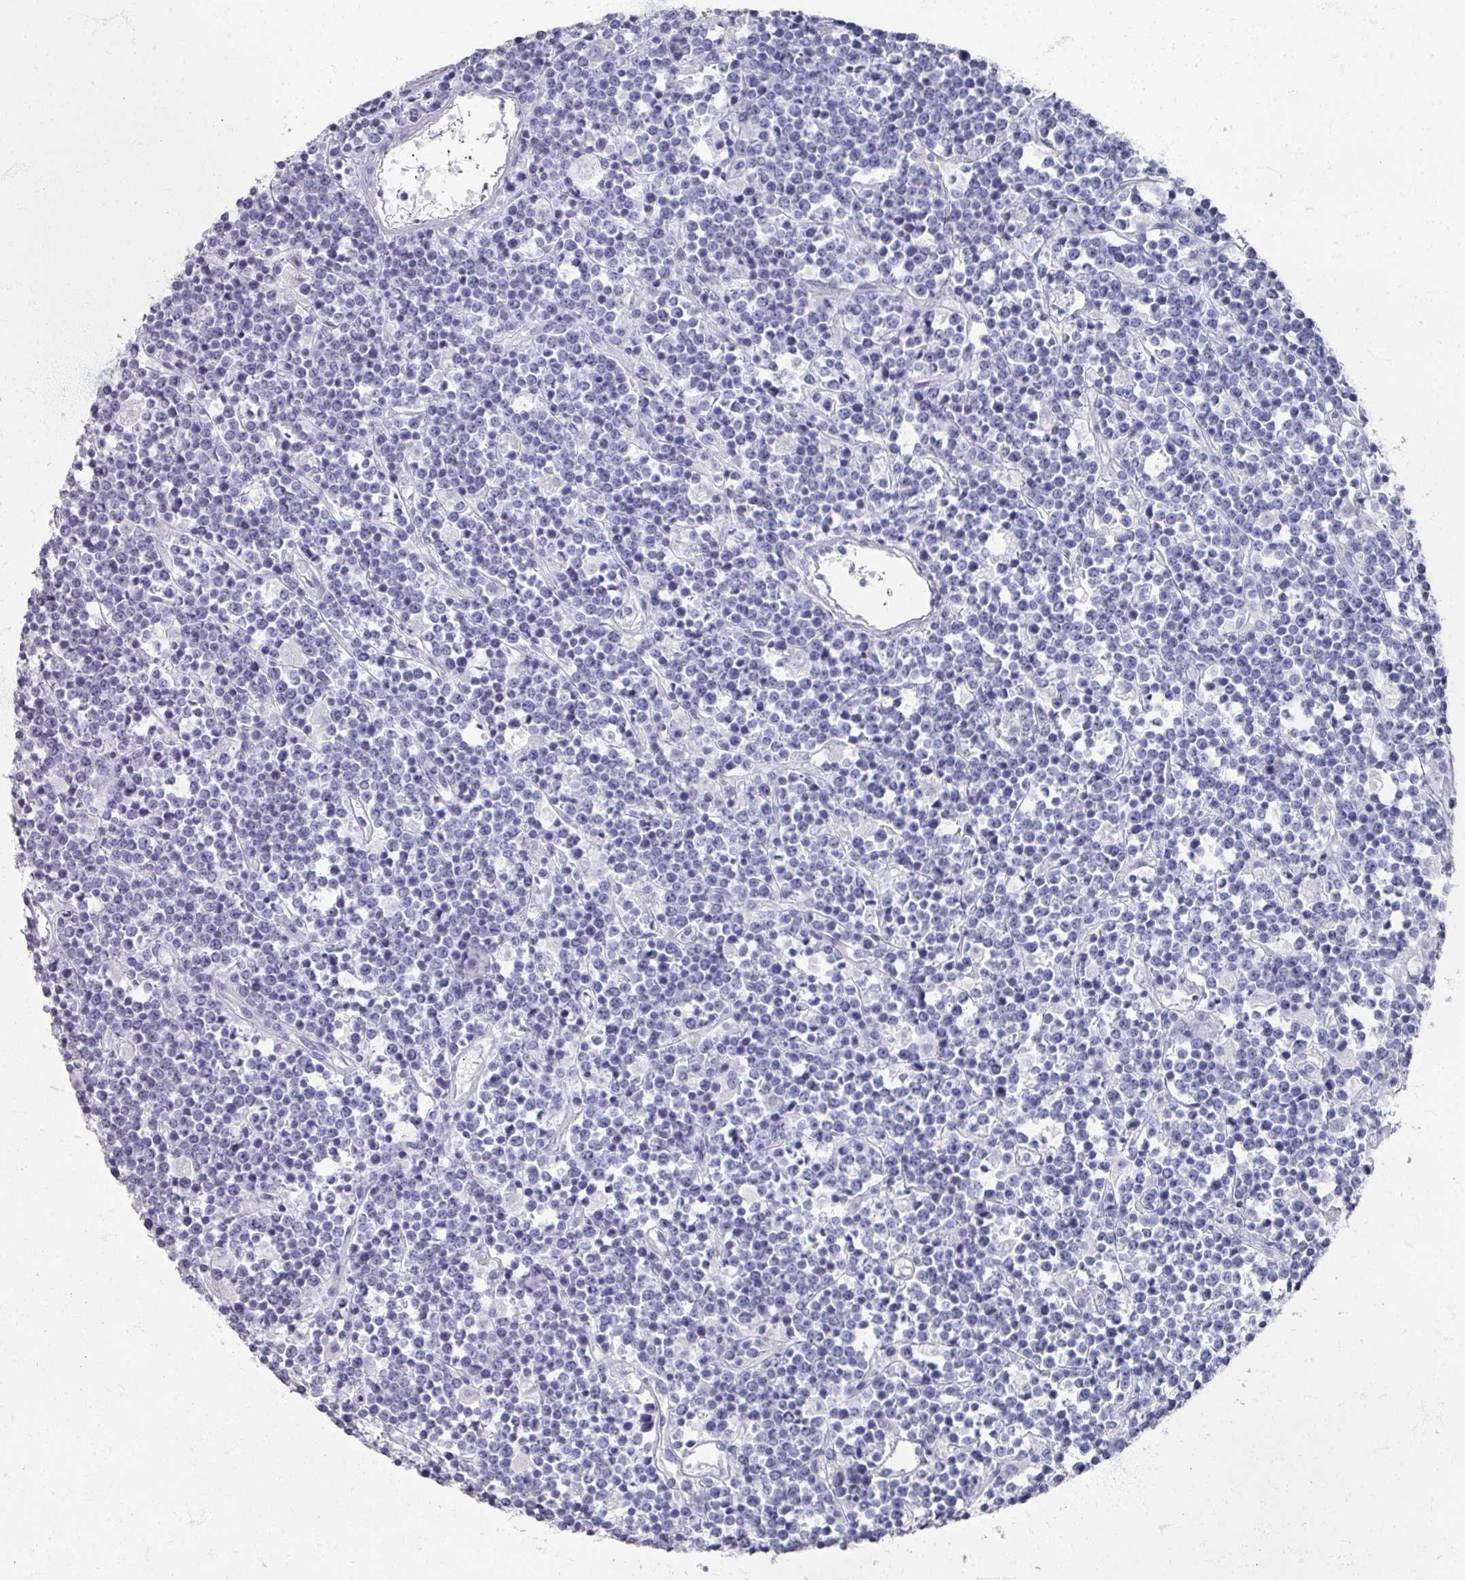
{"staining": {"intensity": "negative", "quantity": "none", "location": "none"}, "tissue": "lymphoma", "cell_type": "Tumor cells", "image_type": "cancer", "snomed": [{"axis": "morphology", "description": "Malignant lymphoma, non-Hodgkin's type, High grade"}, {"axis": "topography", "description": "Ovary"}], "caption": "Tumor cells show no significant protein positivity in malignant lymphoma, non-Hodgkin's type (high-grade). The staining is performed using DAB brown chromogen with nuclei counter-stained in using hematoxylin.", "gene": "PSKH1", "patient": {"sex": "female", "age": 56}}